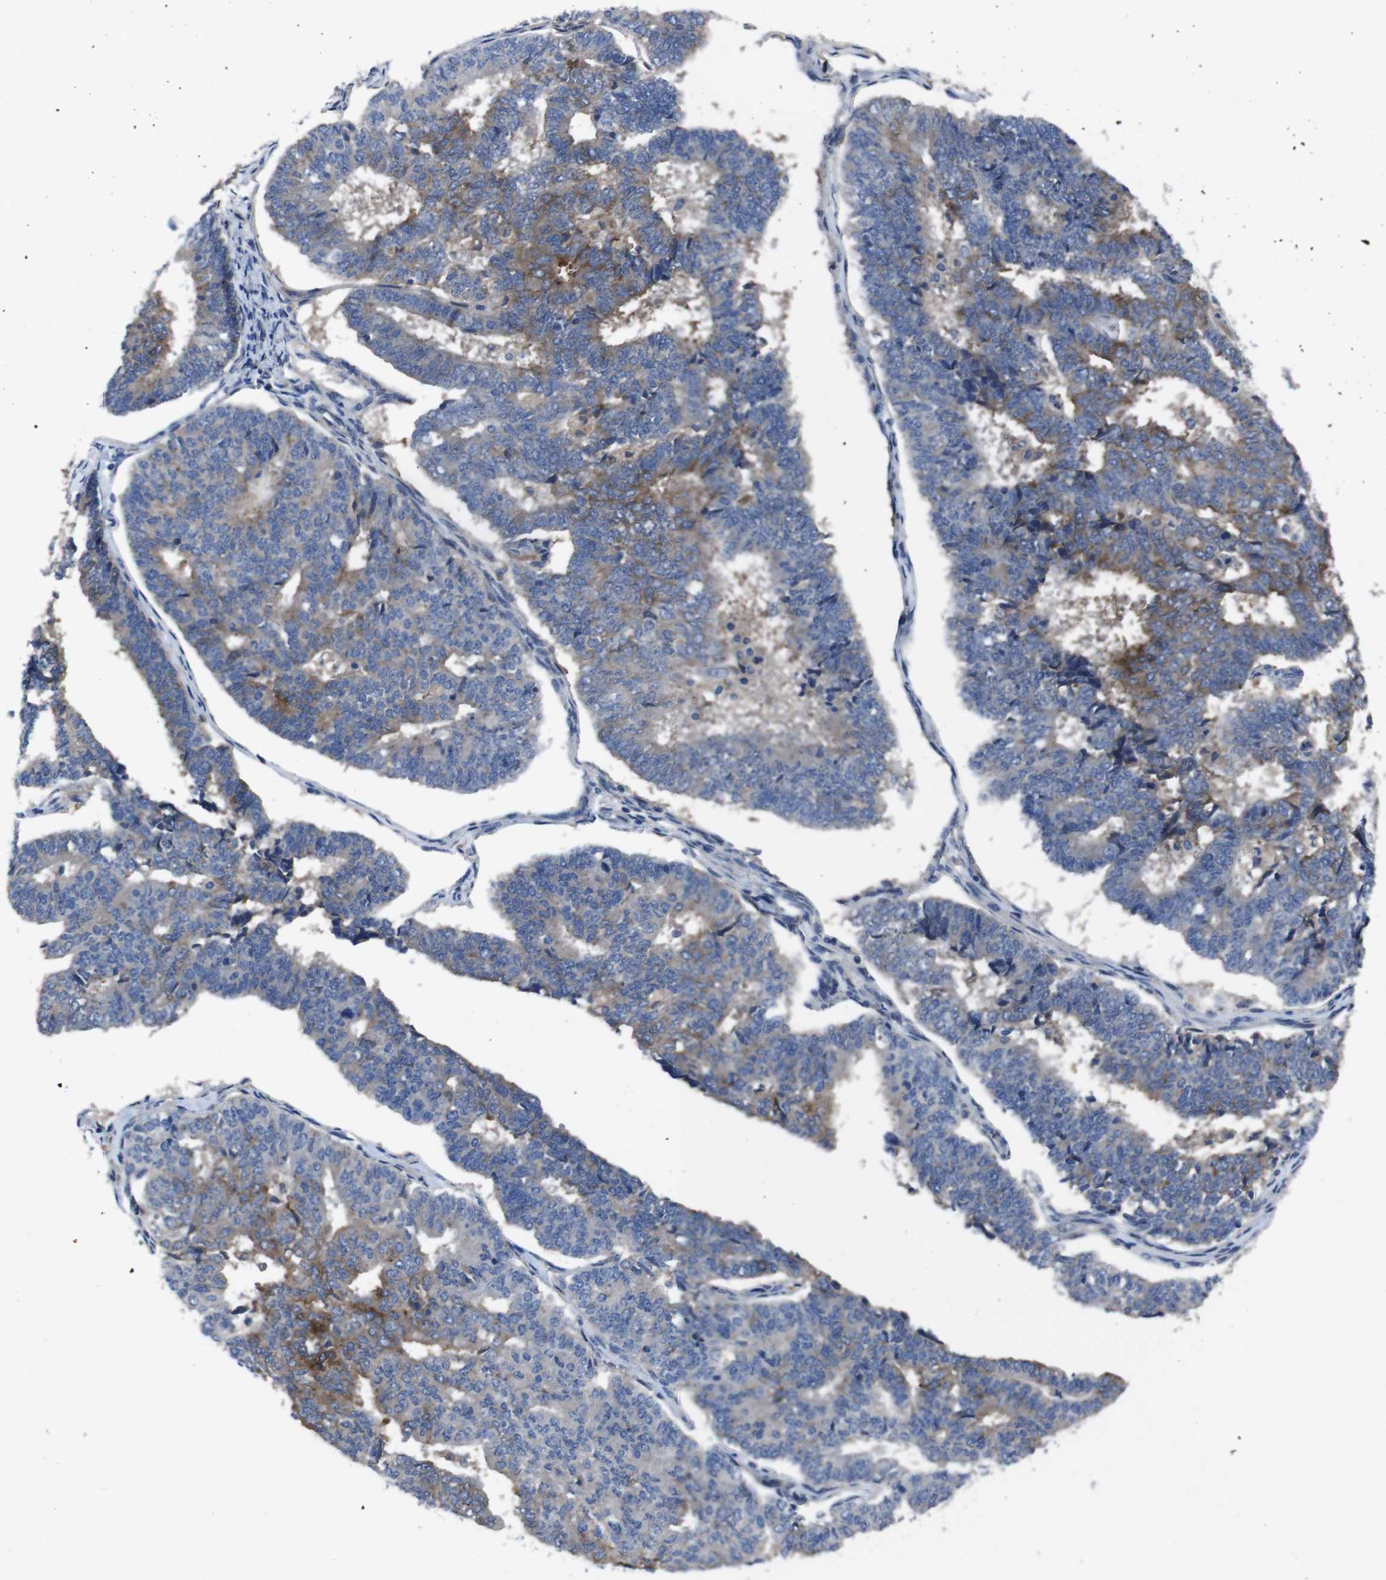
{"staining": {"intensity": "moderate", "quantity": ">75%", "location": "cytoplasmic/membranous"}, "tissue": "endometrial cancer", "cell_type": "Tumor cells", "image_type": "cancer", "snomed": [{"axis": "morphology", "description": "Adenocarcinoma, NOS"}, {"axis": "topography", "description": "Endometrium"}], "caption": "Immunohistochemical staining of endometrial adenocarcinoma reveals medium levels of moderate cytoplasmic/membranous protein positivity in approximately >75% of tumor cells. Using DAB (brown) and hematoxylin (blue) stains, captured at high magnification using brightfield microscopy.", "gene": "SEMA4B", "patient": {"sex": "female", "age": 70}}